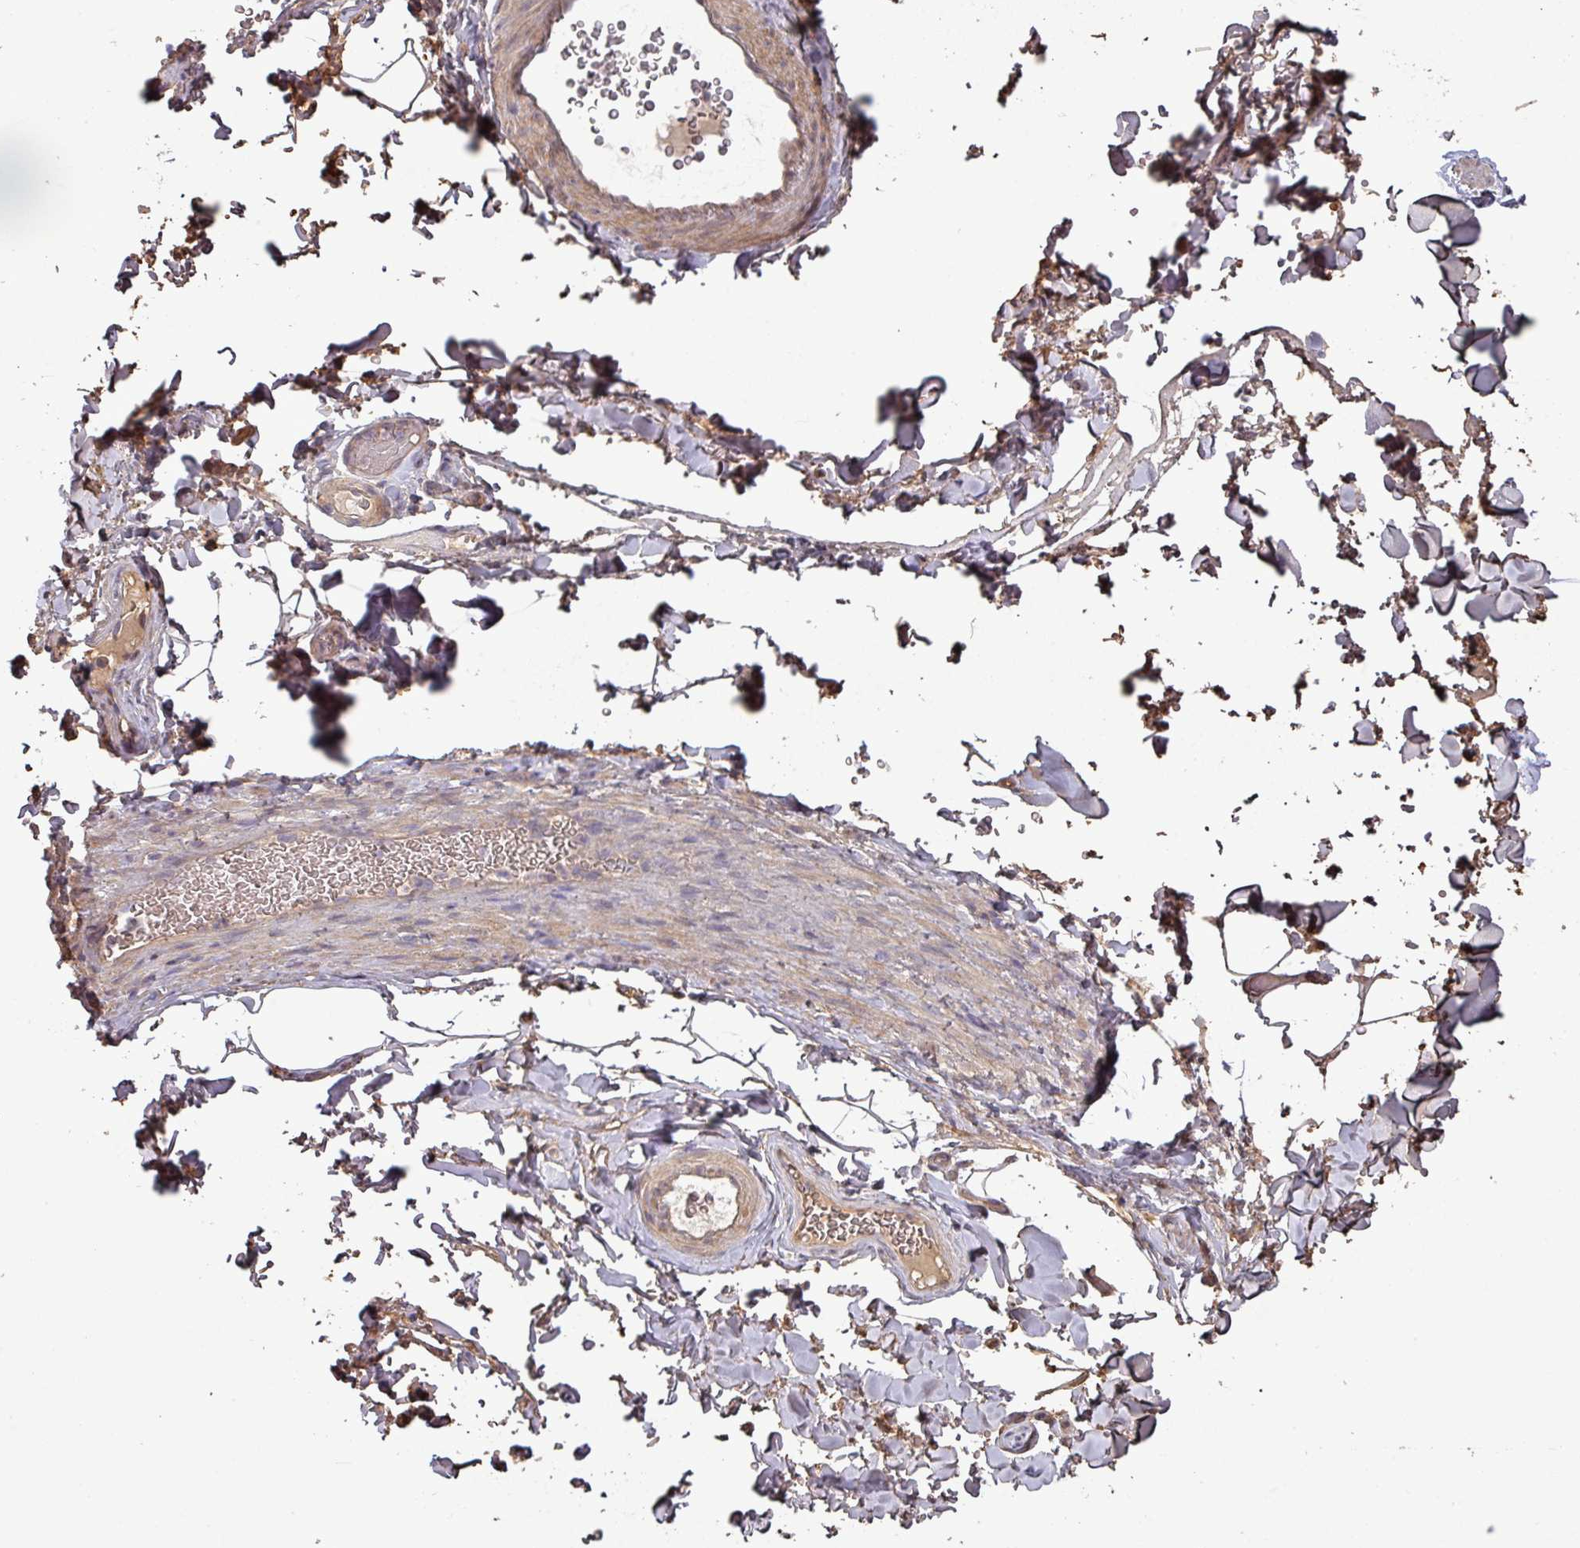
{"staining": {"intensity": "weak", "quantity": ">75%", "location": "cytoplasmic/membranous"}, "tissue": "adipose tissue", "cell_type": "Adipocytes", "image_type": "normal", "snomed": [{"axis": "morphology", "description": "Normal tissue, NOS"}, {"axis": "topography", "description": "Rectum"}, {"axis": "topography", "description": "Peripheral nerve tissue"}], "caption": "Adipose tissue stained with IHC shows weak cytoplasmic/membranous expression in about >75% of adipocytes. The staining is performed using DAB brown chromogen to label protein expression. The nuclei are counter-stained blue using hematoxylin.", "gene": "NHSL2", "patient": {"sex": "female", "age": 69}}